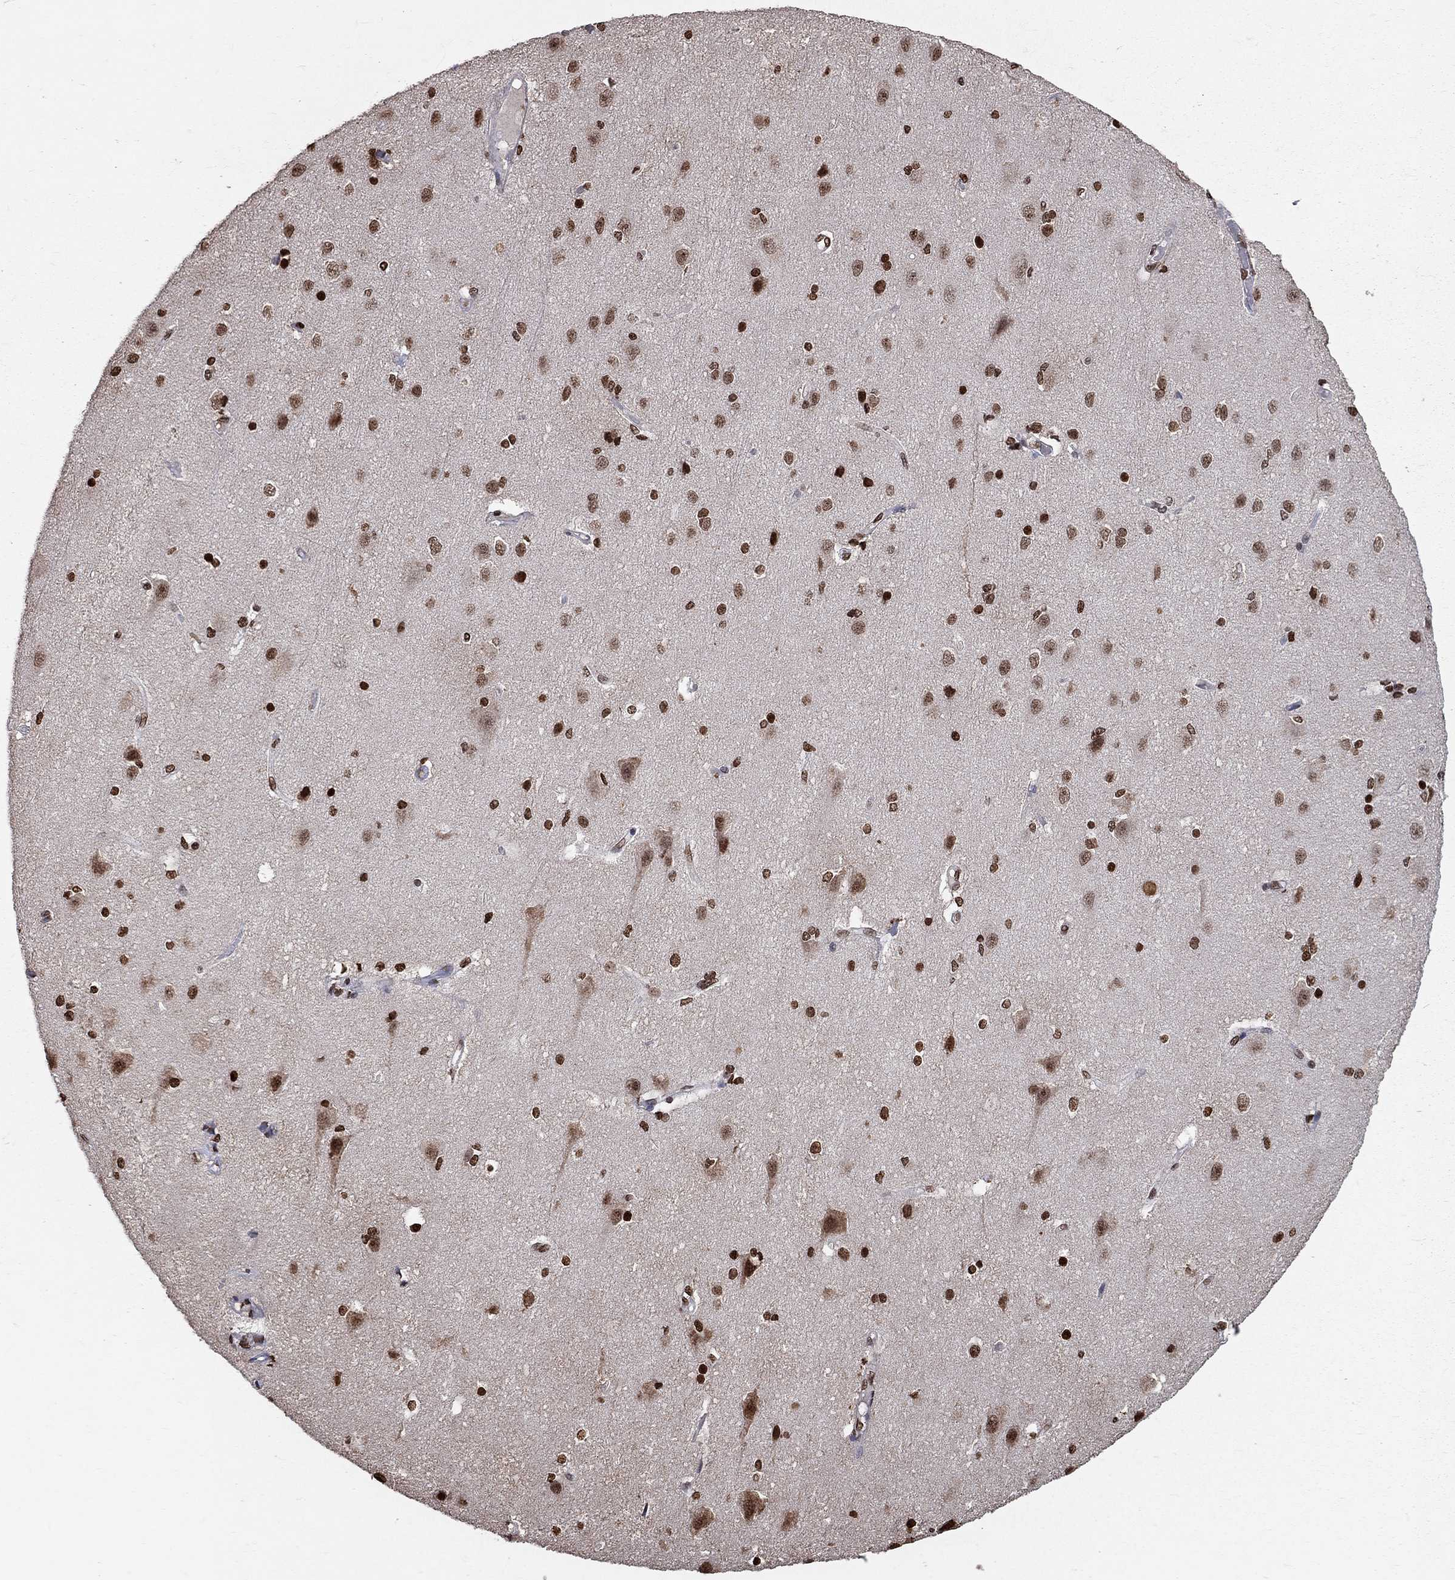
{"staining": {"intensity": "moderate", "quantity": "25%-75%", "location": "nuclear"}, "tissue": "cerebral cortex", "cell_type": "Endothelial cells", "image_type": "normal", "snomed": [{"axis": "morphology", "description": "Normal tissue, NOS"}, {"axis": "topography", "description": "Cerebral cortex"}], "caption": "High-magnification brightfield microscopy of unremarkable cerebral cortex stained with DAB (3,3'-diaminobenzidine) (brown) and counterstained with hematoxylin (blue). endothelial cells exhibit moderate nuclear staining is identified in approximately25%-75% of cells.", "gene": "HDAC3", "patient": {"sex": "male", "age": 37}}